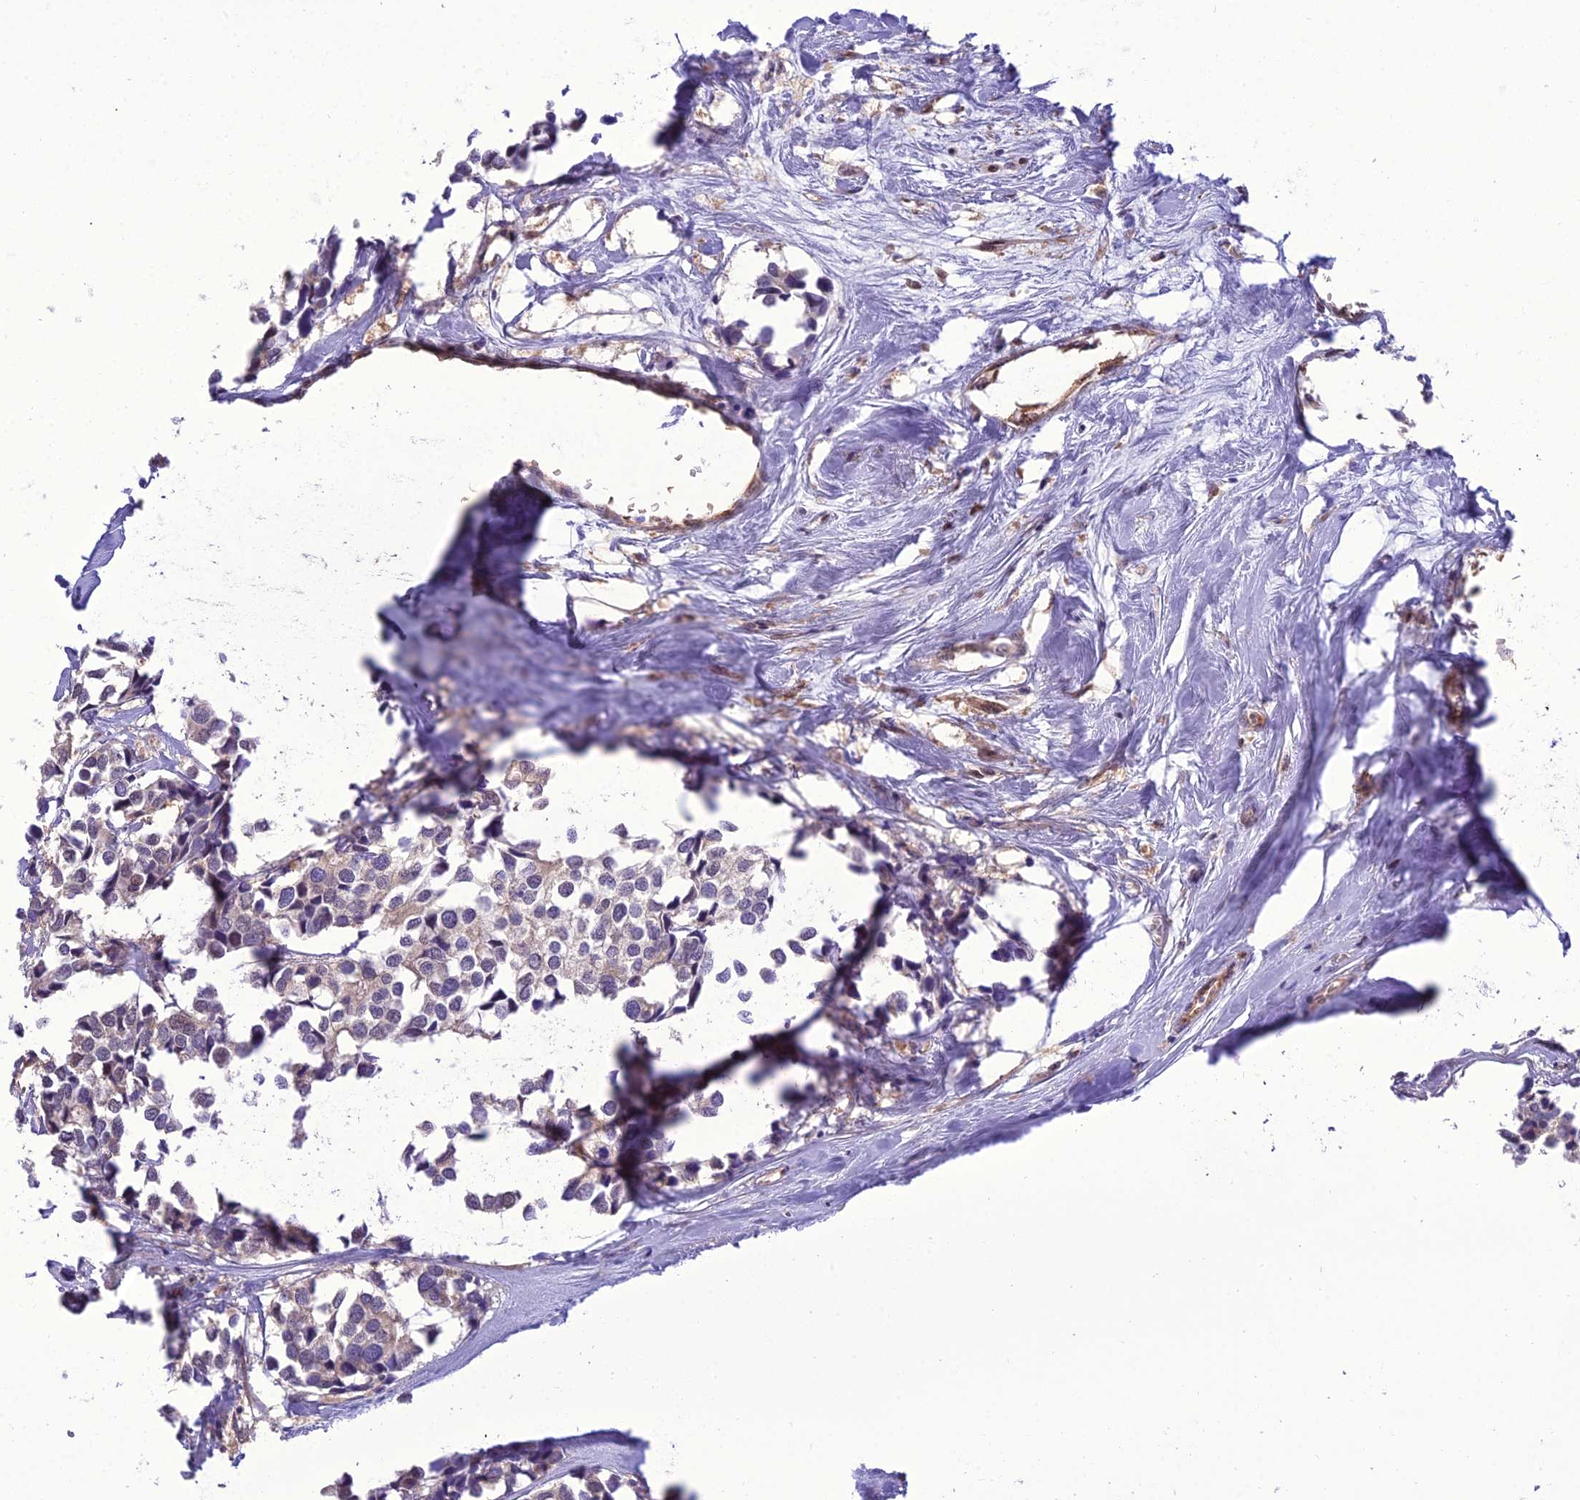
{"staining": {"intensity": "weak", "quantity": "<25%", "location": "cytoplasmic/membranous"}, "tissue": "breast cancer", "cell_type": "Tumor cells", "image_type": "cancer", "snomed": [{"axis": "morphology", "description": "Duct carcinoma"}, {"axis": "topography", "description": "Breast"}], "caption": "A micrograph of human breast cancer (intraductal carcinoma) is negative for staining in tumor cells. Brightfield microscopy of IHC stained with DAB (brown) and hematoxylin (blue), captured at high magnification.", "gene": "BORCS6", "patient": {"sex": "female", "age": 83}}